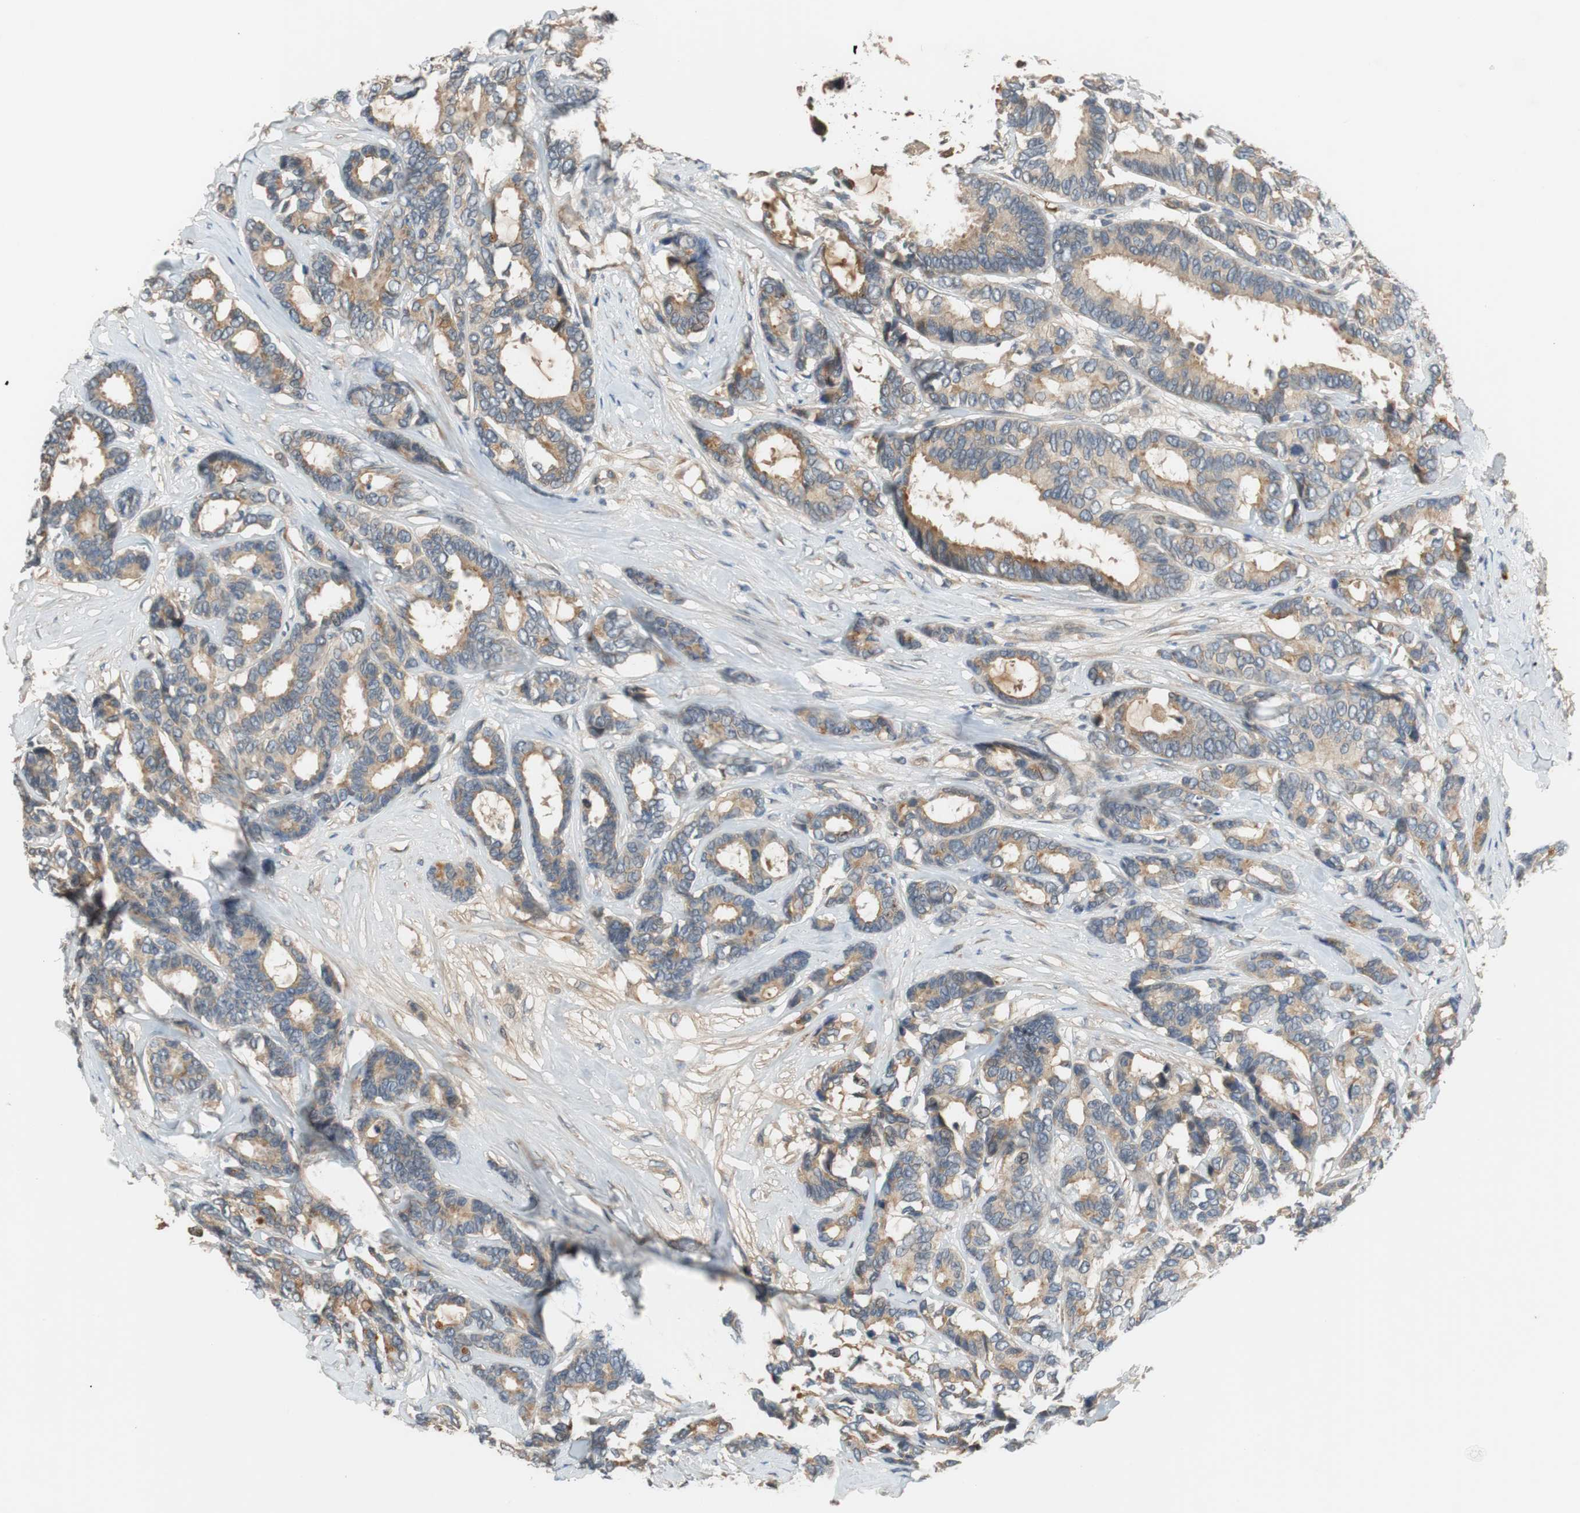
{"staining": {"intensity": "weak", "quantity": ">75%", "location": "cytoplasmic/membranous"}, "tissue": "breast cancer", "cell_type": "Tumor cells", "image_type": "cancer", "snomed": [{"axis": "morphology", "description": "Duct carcinoma"}, {"axis": "topography", "description": "Breast"}], "caption": "An immunohistochemistry micrograph of tumor tissue is shown. Protein staining in brown highlights weak cytoplasmic/membranous positivity in infiltrating ductal carcinoma (breast) within tumor cells.", "gene": "C4A", "patient": {"sex": "female", "age": 87}}